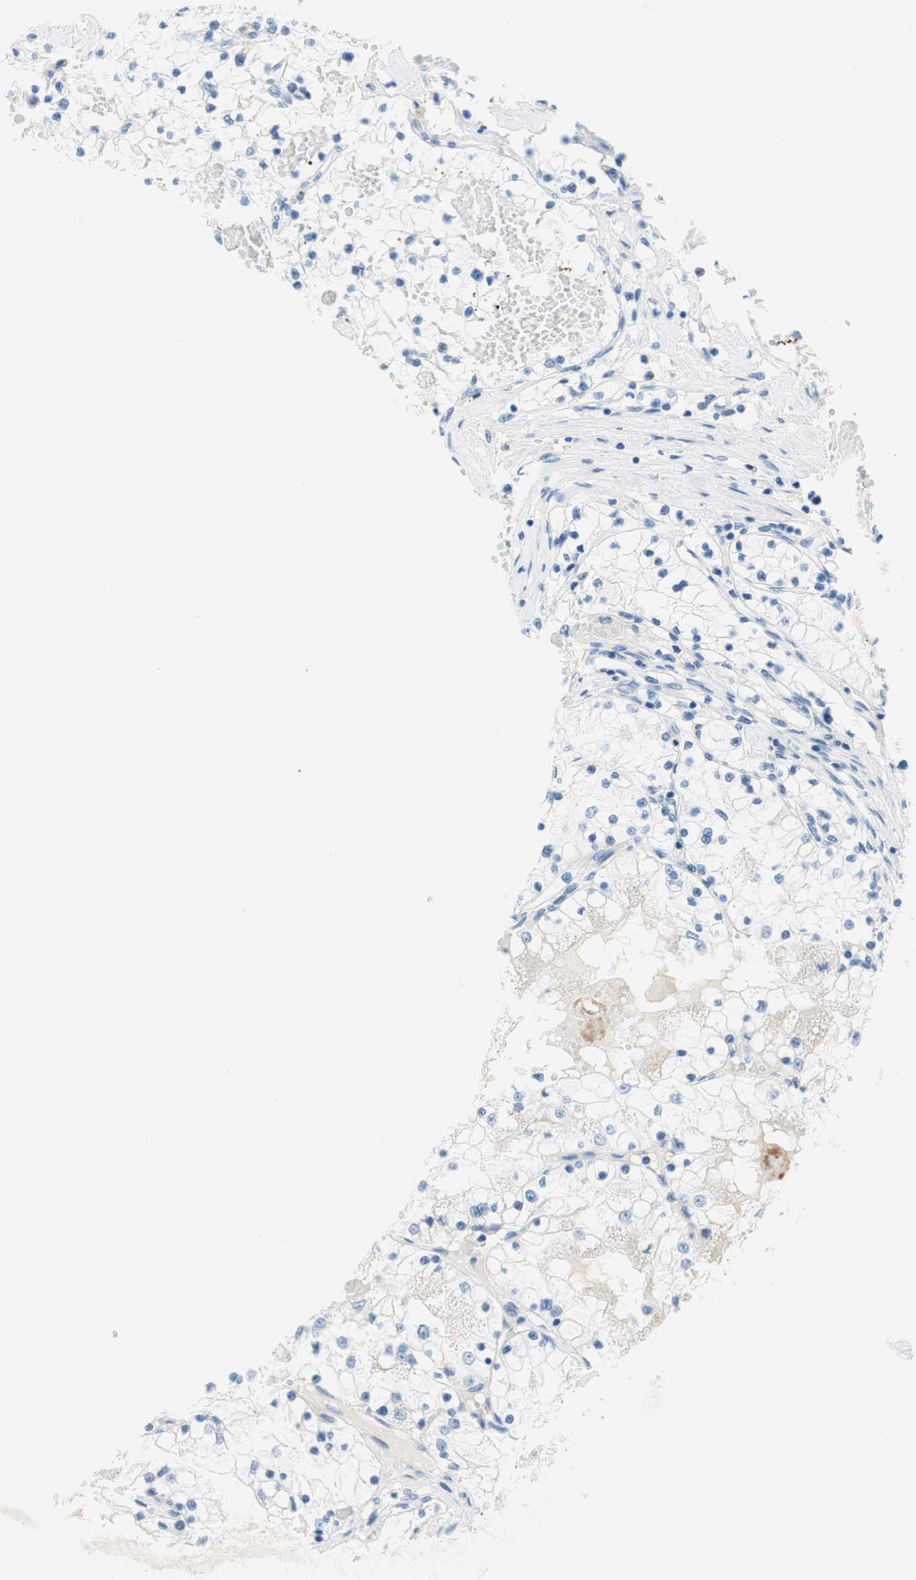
{"staining": {"intensity": "negative", "quantity": "none", "location": "none"}, "tissue": "renal cancer", "cell_type": "Tumor cells", "image_type": "cancer", "snomed": [{"axis": "morphology", "description": "Adenocarcinoma, NOS"}, {"axis": "topography", "description": "Kidney"}], "caption": "A photomicrograph of adenocarcinoma (renal) stained for a protein shows no brown staining in tumor cells.", "gene": "PASD1", "patient": {"sex": "male", "age": 68}}